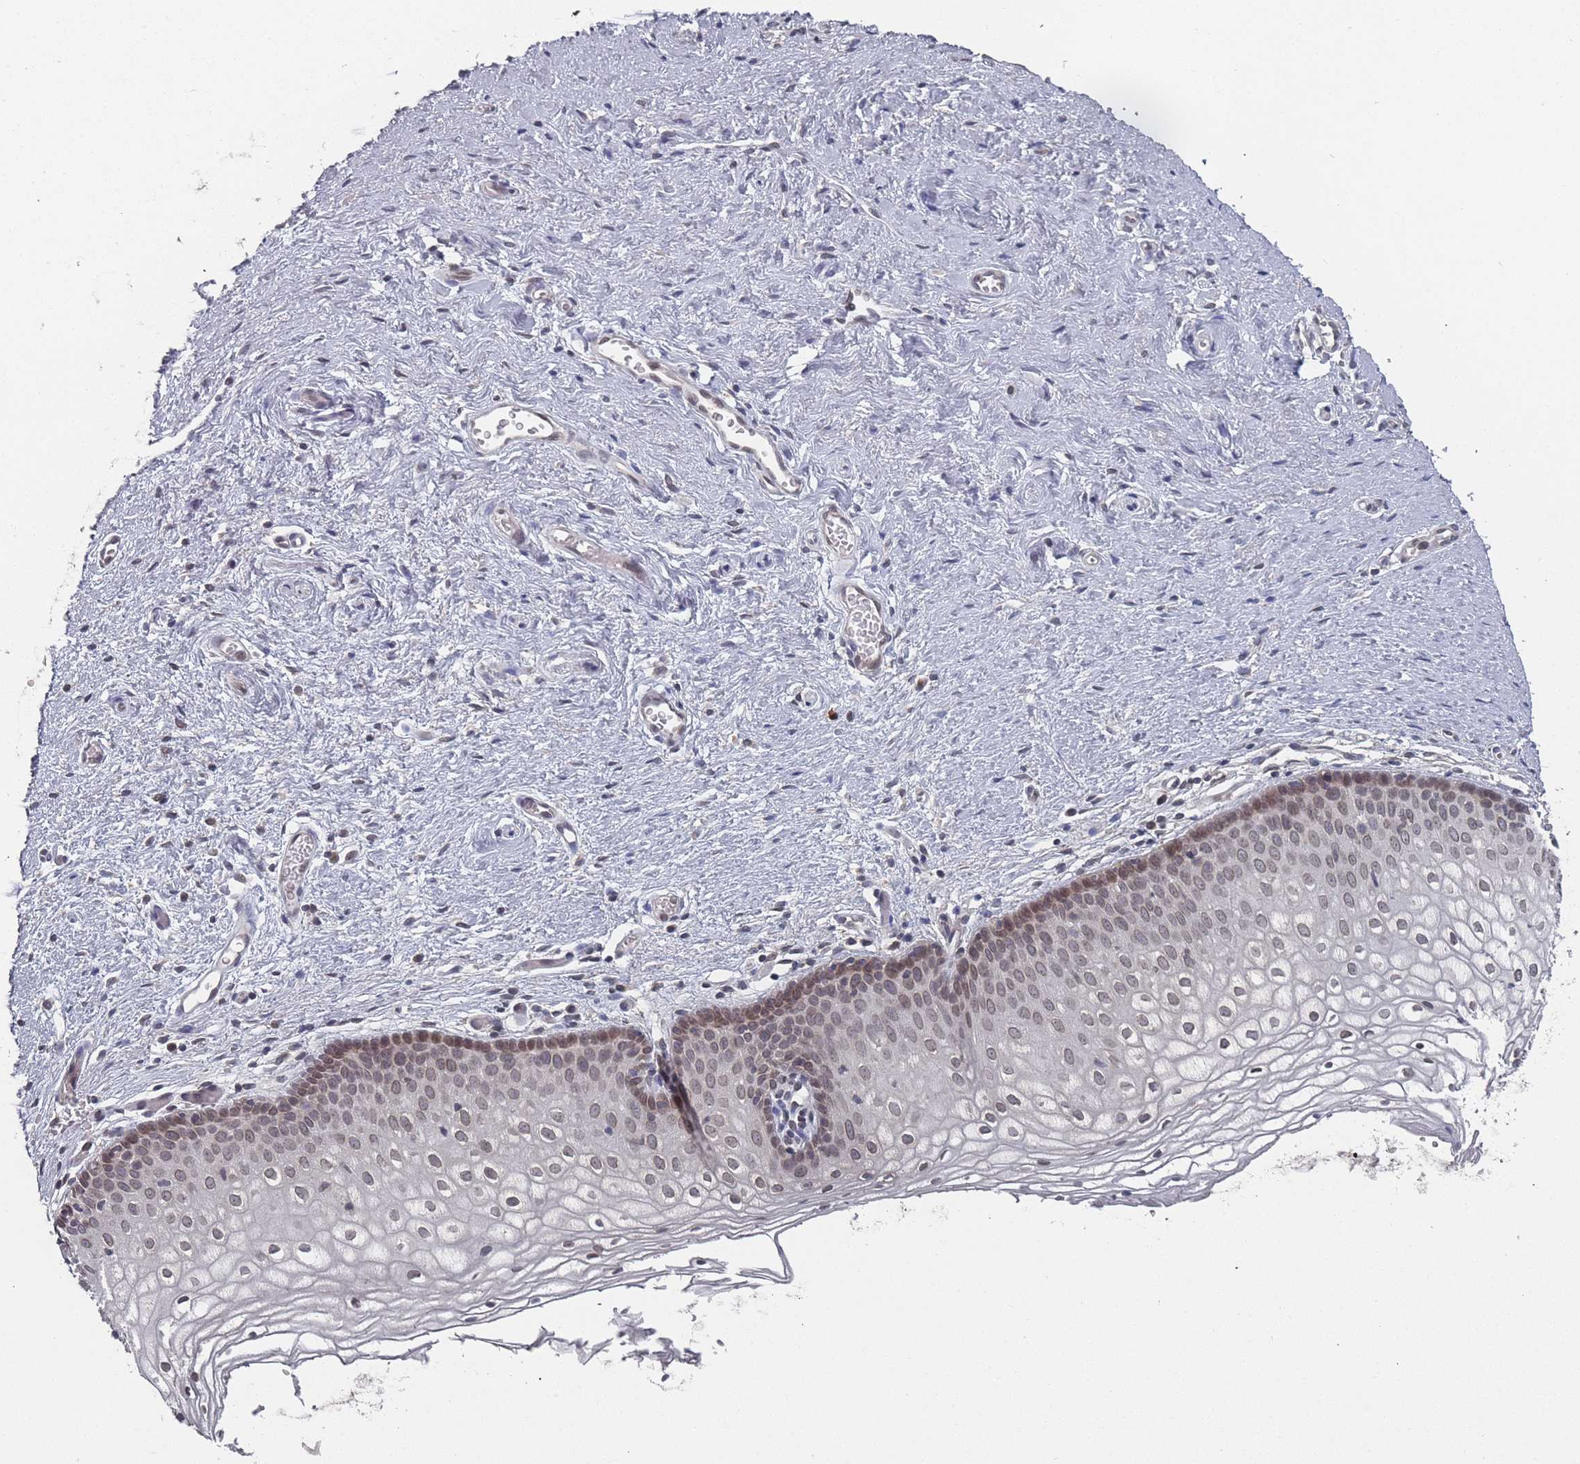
{"staining": {"intensity": "weak", "quantity": "25%-75%", "location": "nuclear"}, "tissue": "vagina", "cell_type": "Squamous epithelial cells", "image_type": "normal", "snomed": [{"axis": "morphology", "description": "Normal tissue, NOS"}, {"axis": "topography", "description": "Vagina"}], "caption": "This micrograph shows IHC staining of normal vagina, with low weak nuclear positivity in about 25%-75% of squamous epithelial cells.", "gene": "TBC1D25", "patient": {"sex": "female", "age": 60}}